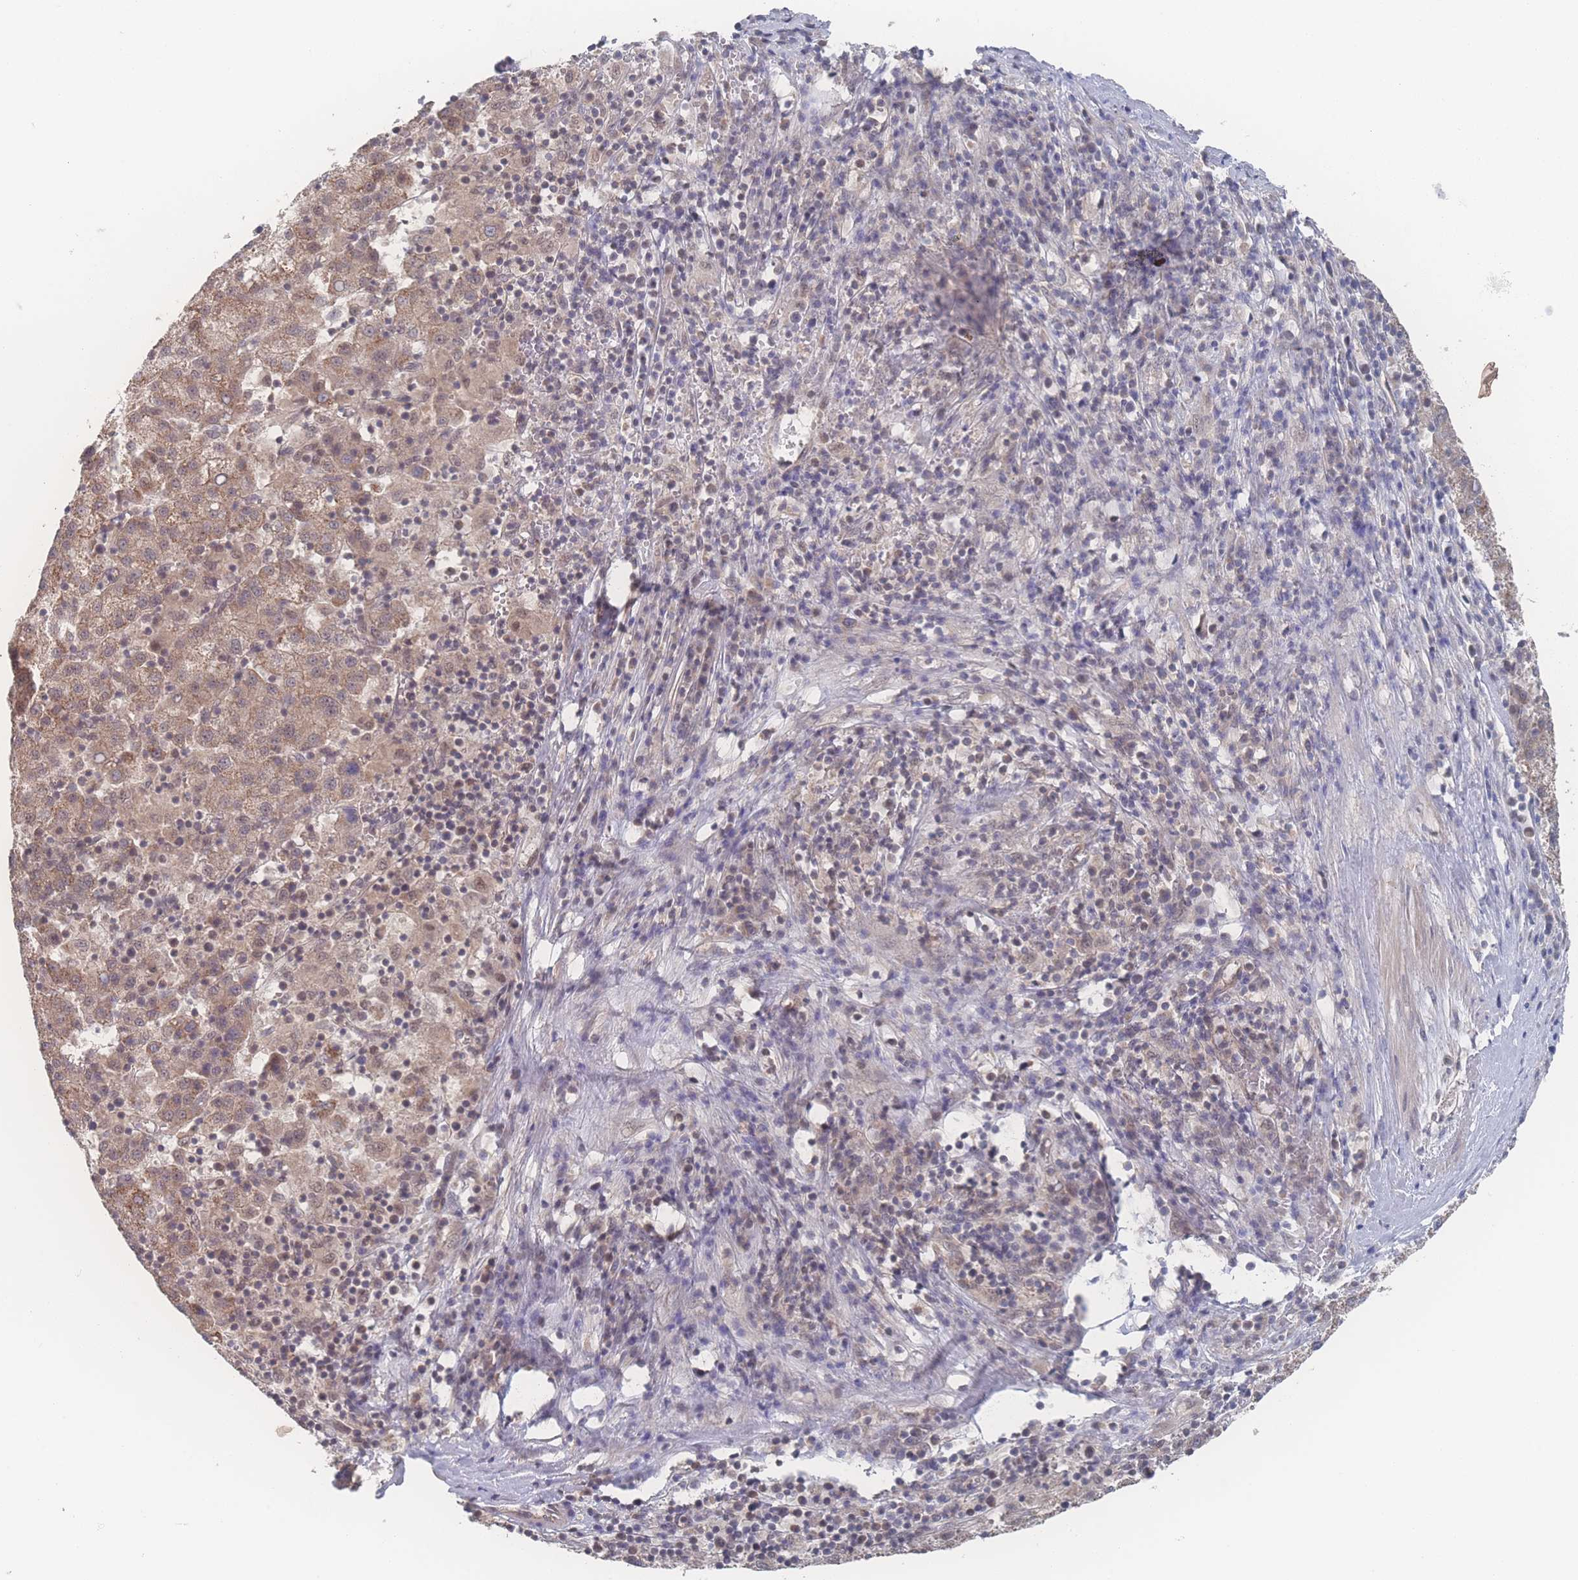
{"staining": {"intensity": "moderate", "quantity": ">75%", "location": "cytoplasmic/membranous"}, "tissue": "liver cancer", "cell_type": "Tumor cells", "image_type": "cancer", "snomed": [{"axis": "morphology", "description": "Carcinoma, Hepatocellular, NOS"}, {"axis": "topography", "description": "Liver"}], "caption": "A brown stain shows moderate cytoplasmic/membranous staining of a protein in liver cancer (hepatocellular carcinoma) tumor cells. The staining was performed using DAB to visualize the protein expression in brown, while the nuclei were stained in blue with hematoxylin (Magnification: 20x).", "gene": "NBEAL1", "patient": {"sex": "female", "age": 58}}